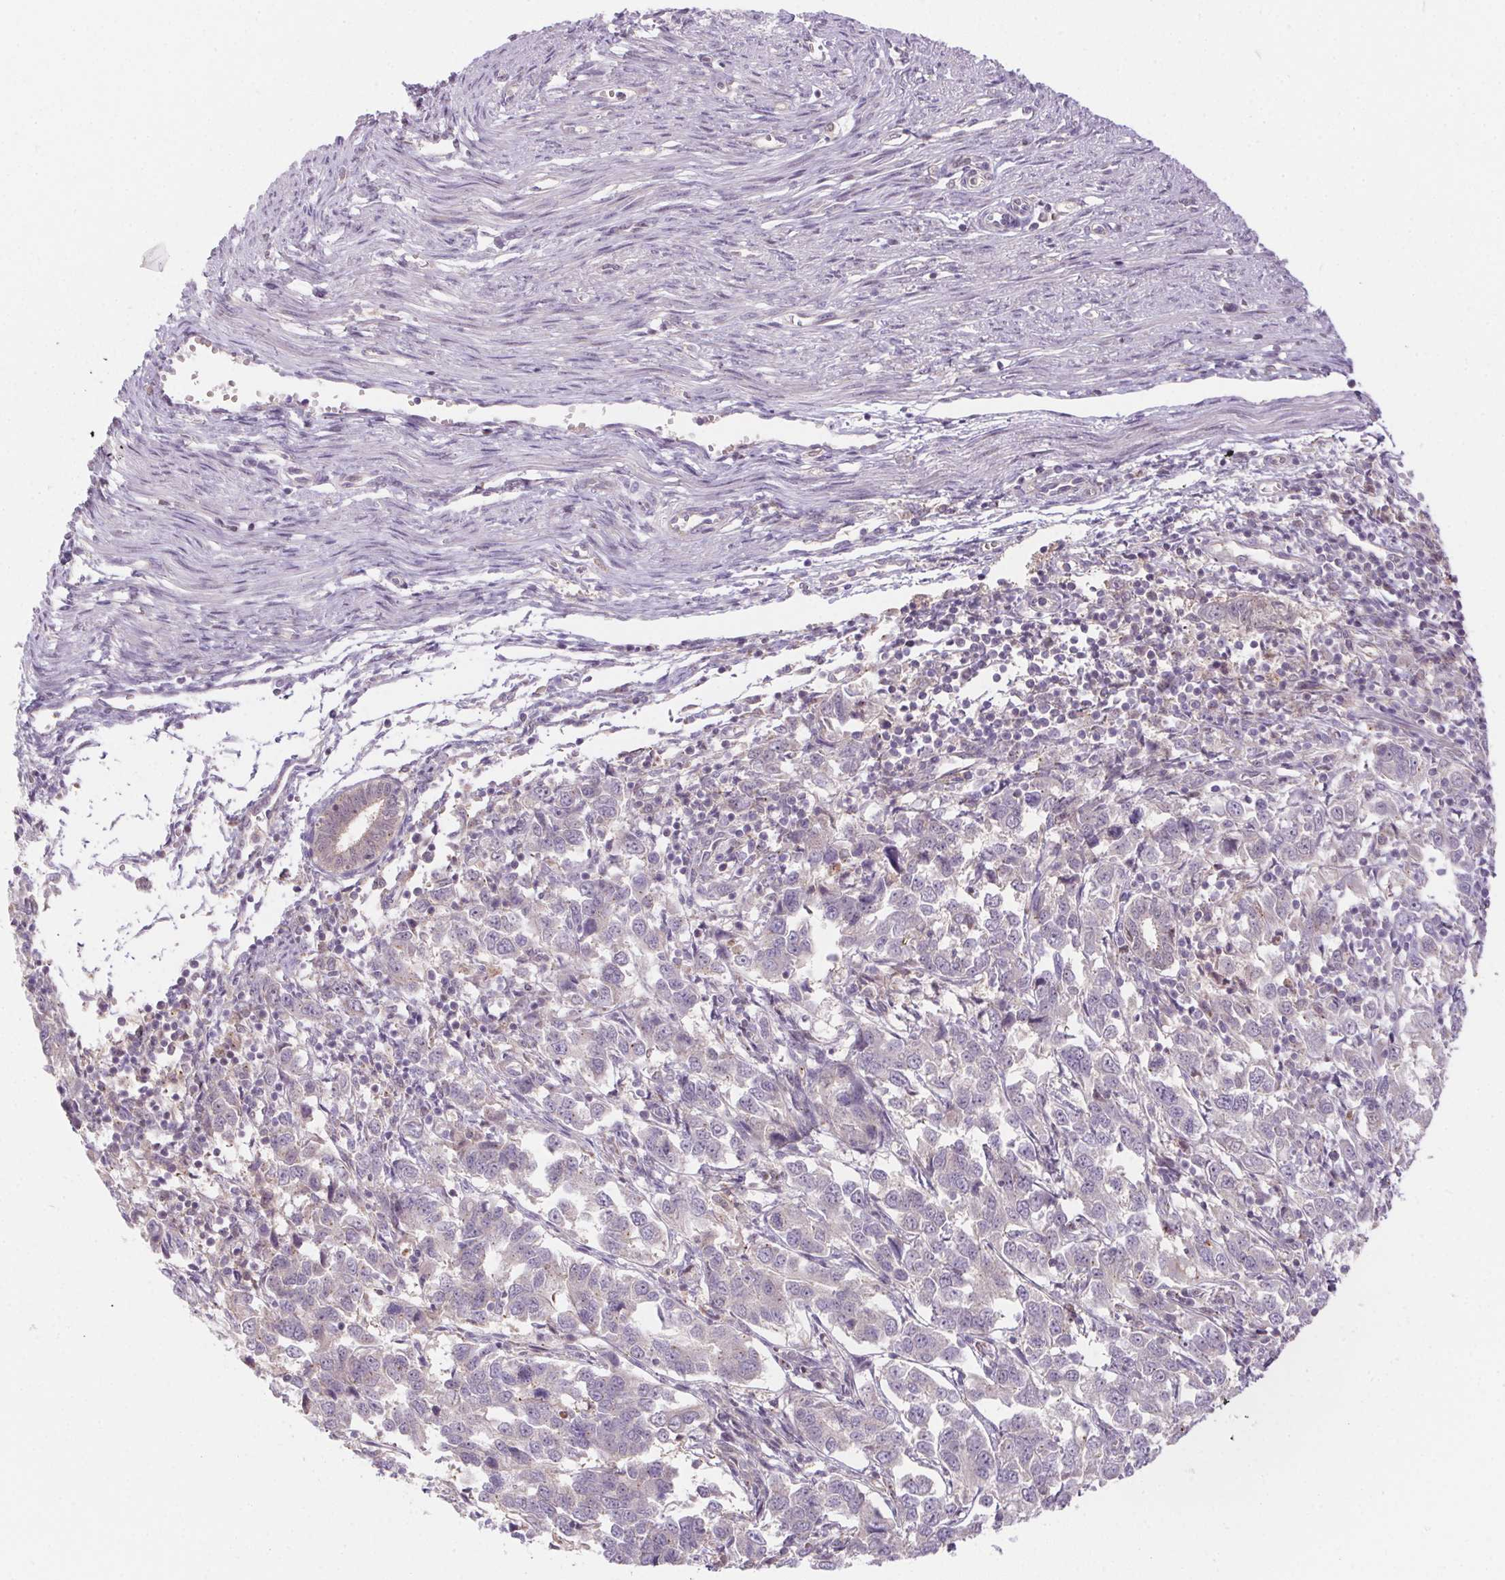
{"staining": {"intensity": "negative", "quantity": "none", "location": "none"}, "tissue": "endometrial cancer", "cell_type": "Tumor cells", "image_type": "cancer", "snomed": [{"axis": "morphology", "description": "Adenocarcinoma, NOS"}, {"axis": "topography", "description": "Endometrium"}], "caption": "This is an IHC image of human endometrial cancer (adenocarcinoma). There is no positivity in tumor cells.", "gene": "NUDT16", "patient": {"sex": "female", "age": 43}}